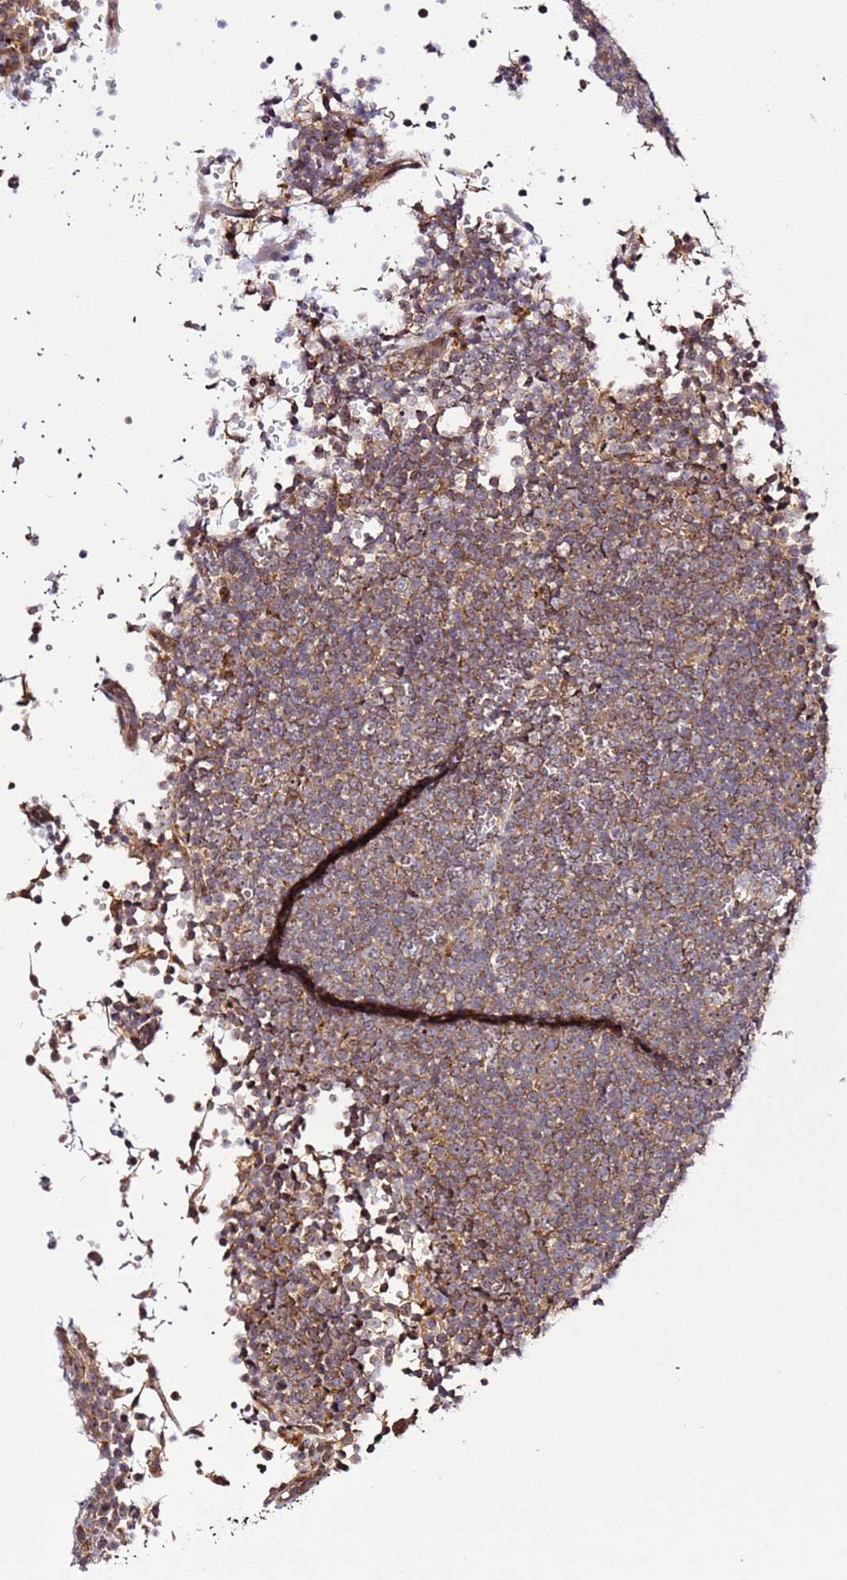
{"staining": {"intensity": "moderate", "quantity": ">75%", "location": "cytoplasmic/membranous"}, "tissue": "lymphoma", "cell_type": "Tumor cells", "image_type": "cancer", "snomed": [{"axis": "morphology", "description": "Malignant lymphoma, non-Hodgkin's type, Low grade"}, {"axis": "topography", "description": "Lymph node"}], "caption": "A high-resolution photomicrograph shows immunohistochemistry staining of lymphoma, which demonstrates moderate cytoplasmic/membranous expression in approximately >75% of tumor cells.", "gene": "PVRIG", "patient": {"sex": "female", "age": 67}}